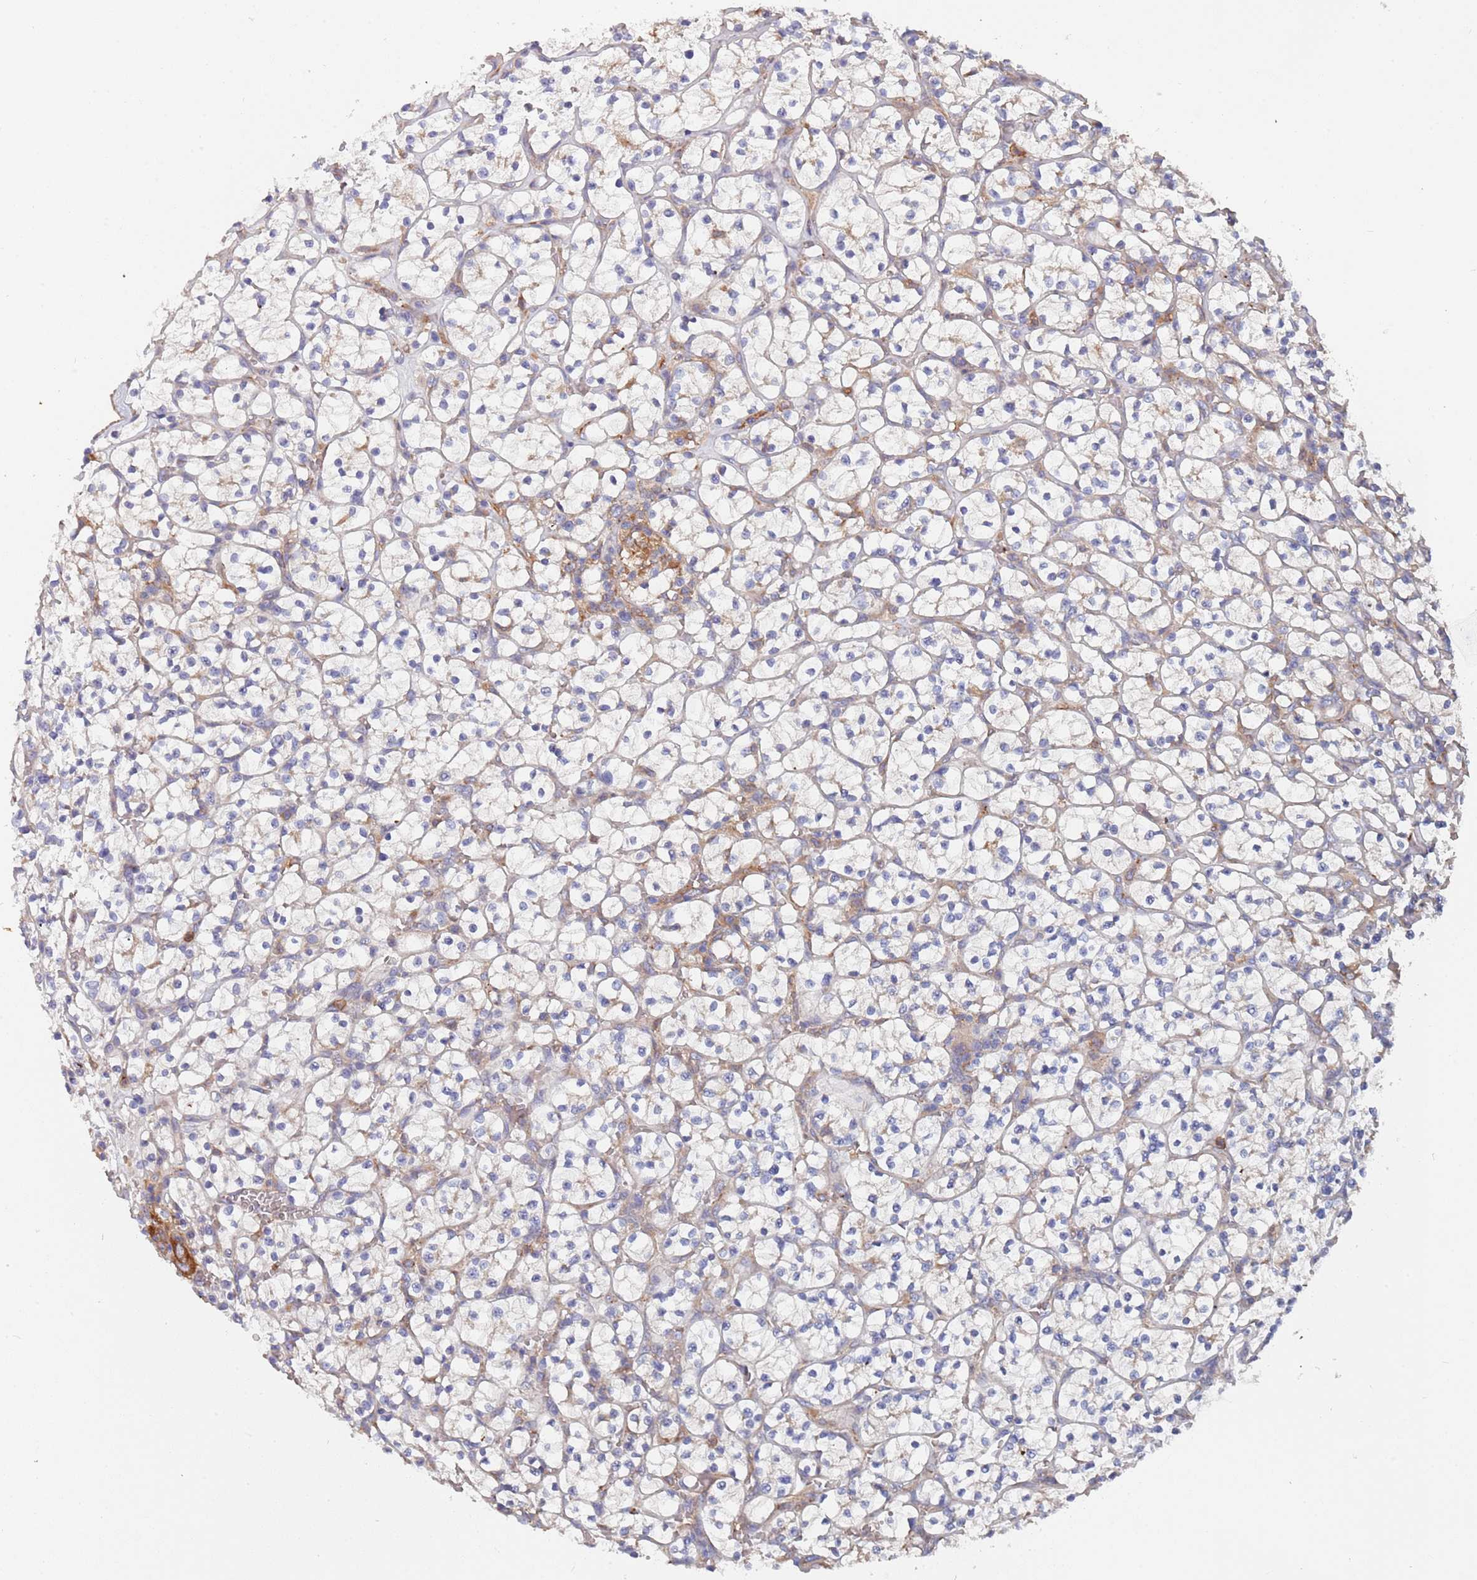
{"staining": {"intensity": "negative", "quantity": "none", "location": "none"}, "tissue": "renal cancer", "cell_type": "Tumor cells", "image_type": "cancer", "snomed": [{"axis": "morphology", "description": "Adenocarcinoma, NOS"}, {"axis": "topography", "description": "Kidney"}], "caption": "High magnification brightfield microscopy of renal cancer stained with DAB (brown) and counterstained with hematoxylin (blue): tumor cells show no significant positivity. (Stains: DAB immunohistochemistry with hematoxylin counter stain, Microscopy: brightfield microscopy at high magnification).", "gene": "DCUN1D3", "patient": {"sex": "female", "age": 64}}